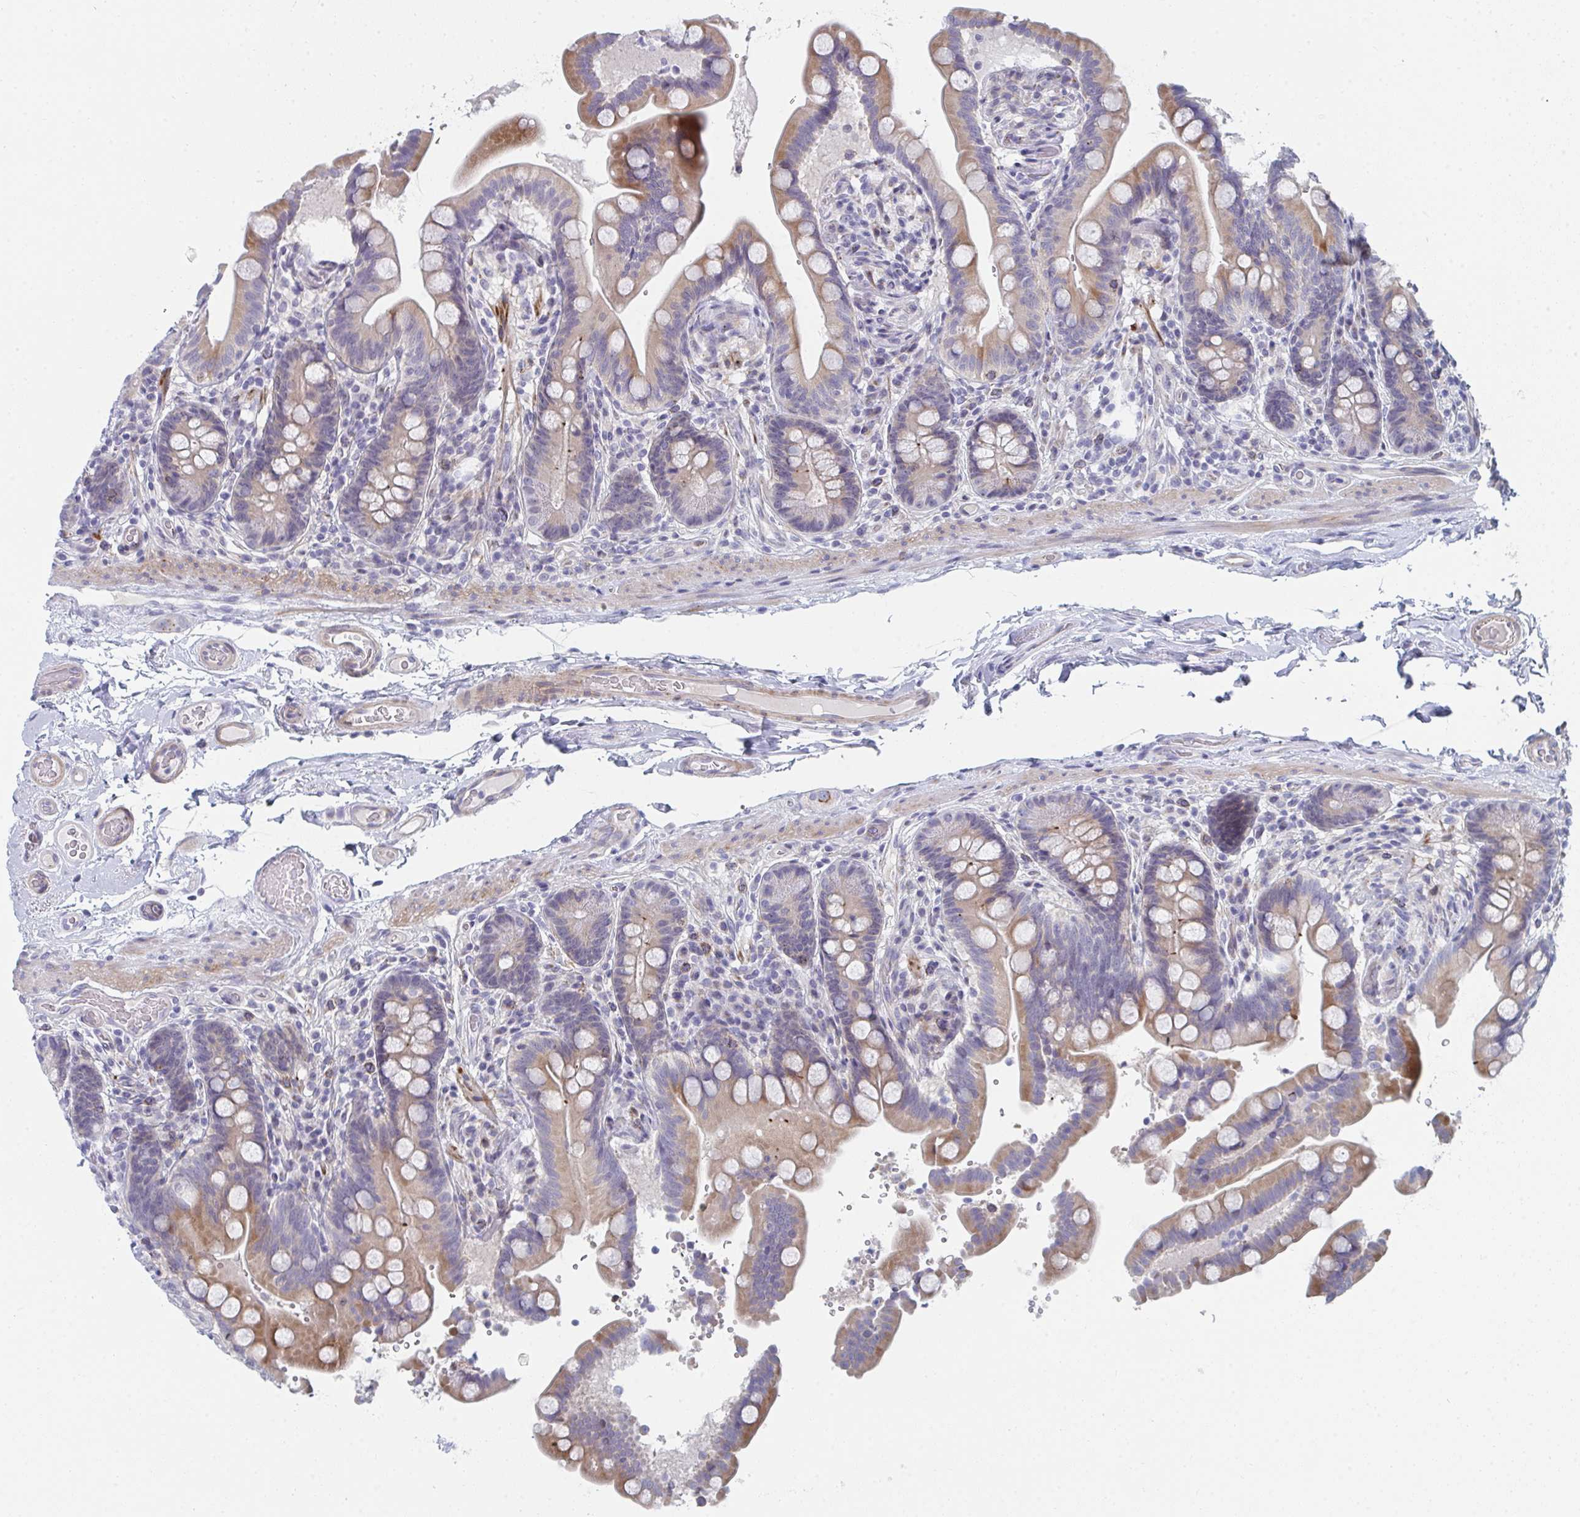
{"staining": {"intensity": "moderate", "quantity": "25%-75%", "location": "cytoplasmic/membranous"}, "tissue": "colon", "cell_type": "Endothelial cells", "image_type": "normal", "snomed": [{"axis": "morphology", "description": "Normal tissue, NOS"}, {"axis": "topography", "description": "Smooth muscle"}, {"axis": "topography", "description": "Colon"}], "caption": "Protein staining of normal colon demonstrates moderate cytoplasmic/membranous staining in about 25%-75% of endothelial cells.", "gene": "PSMG1", "patient": {"sex": "male", "age": 73}}